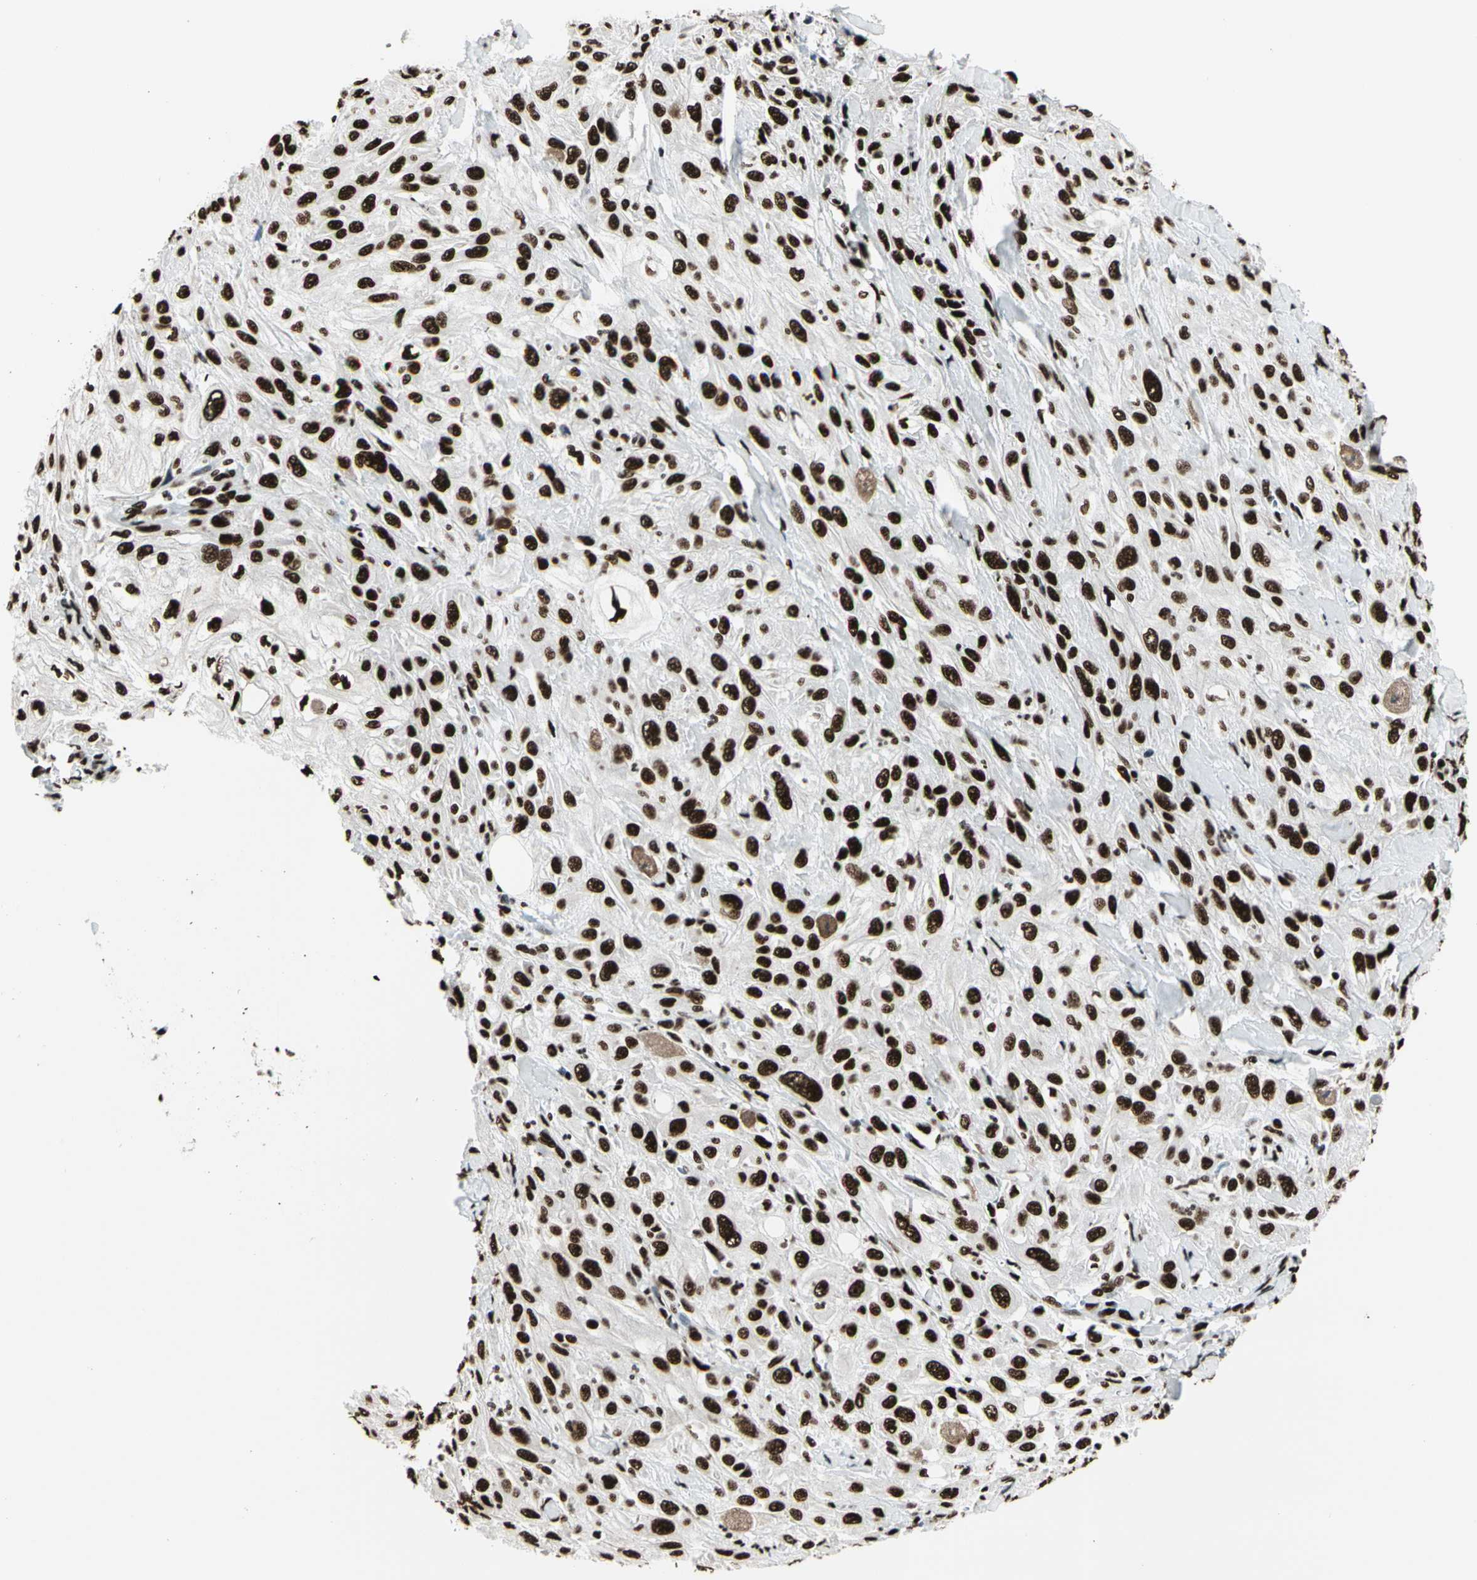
{"staining": {"intensity": "strong", "quantity": ">75%", "location": "nuclear"}, "tissue": "skin cancer", "cell_type": "Tumor cells", "image_type": "cancer", "snomed": [{"axis": "morphology", "description": "Squamous cell carcinoma, NOS"}, {"axis": "morphology", "description": "Squamous cell carcinoma, metastatic, NOS"}, {"axis": "topography", "description": "Skin"}, {"axis": "topography", "description": "Lymph node"}], "caption": "A high amount of strong nuclear staining is present in approximately >75% of tumor cells in skin cancer (metastatic squamous cell carcinoma) tissue.", "gene": "CCAR1", "patient": {"sex": "male", "age": 75}}